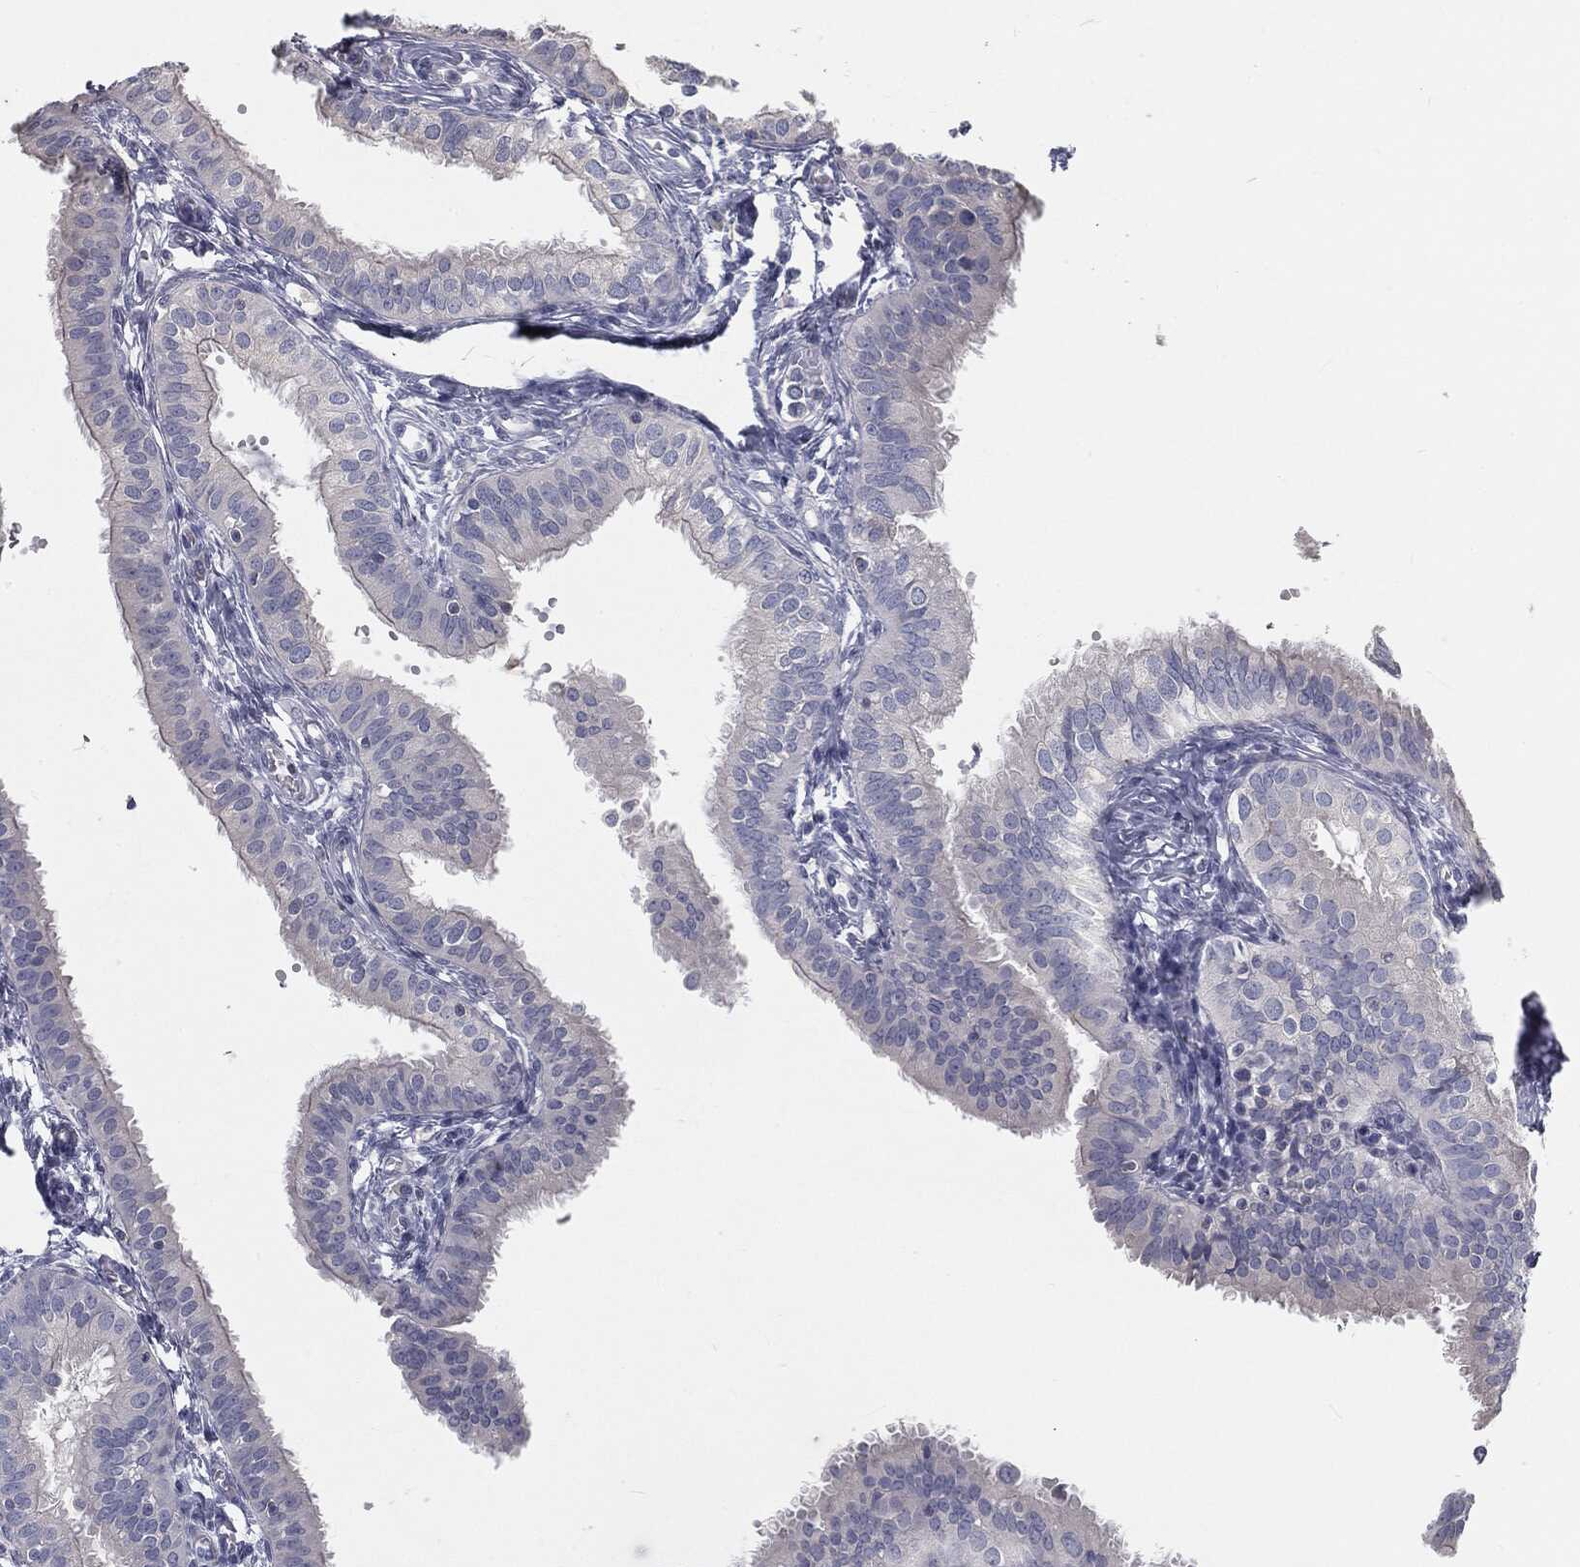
{"staining": {"intensity": "negative", "quantity": "none", "location": "none"}, "tissue": "fallopian tube", "cell_type": "Glandular cells", "image_type": "normal", "snomed": [{"axis": "morphology", "description": "Normal tissue, NOS"}, {"axis": "topography", "description": "Fallopian tube"}, {"axis": "topography", "description": "Ovary"}], "caption": "An image of fallopian tube stained for a protein demonstrates no brown staining in glandular cells. (Stains: DAB (3,3'-diaminobenzidine) immunohistochemistry with hematoxylin counter stain, Microscopy: brightfield microscopy at high magnification).", "gene": "CAV3", "patient": {"sex": "female", "age": 49}}